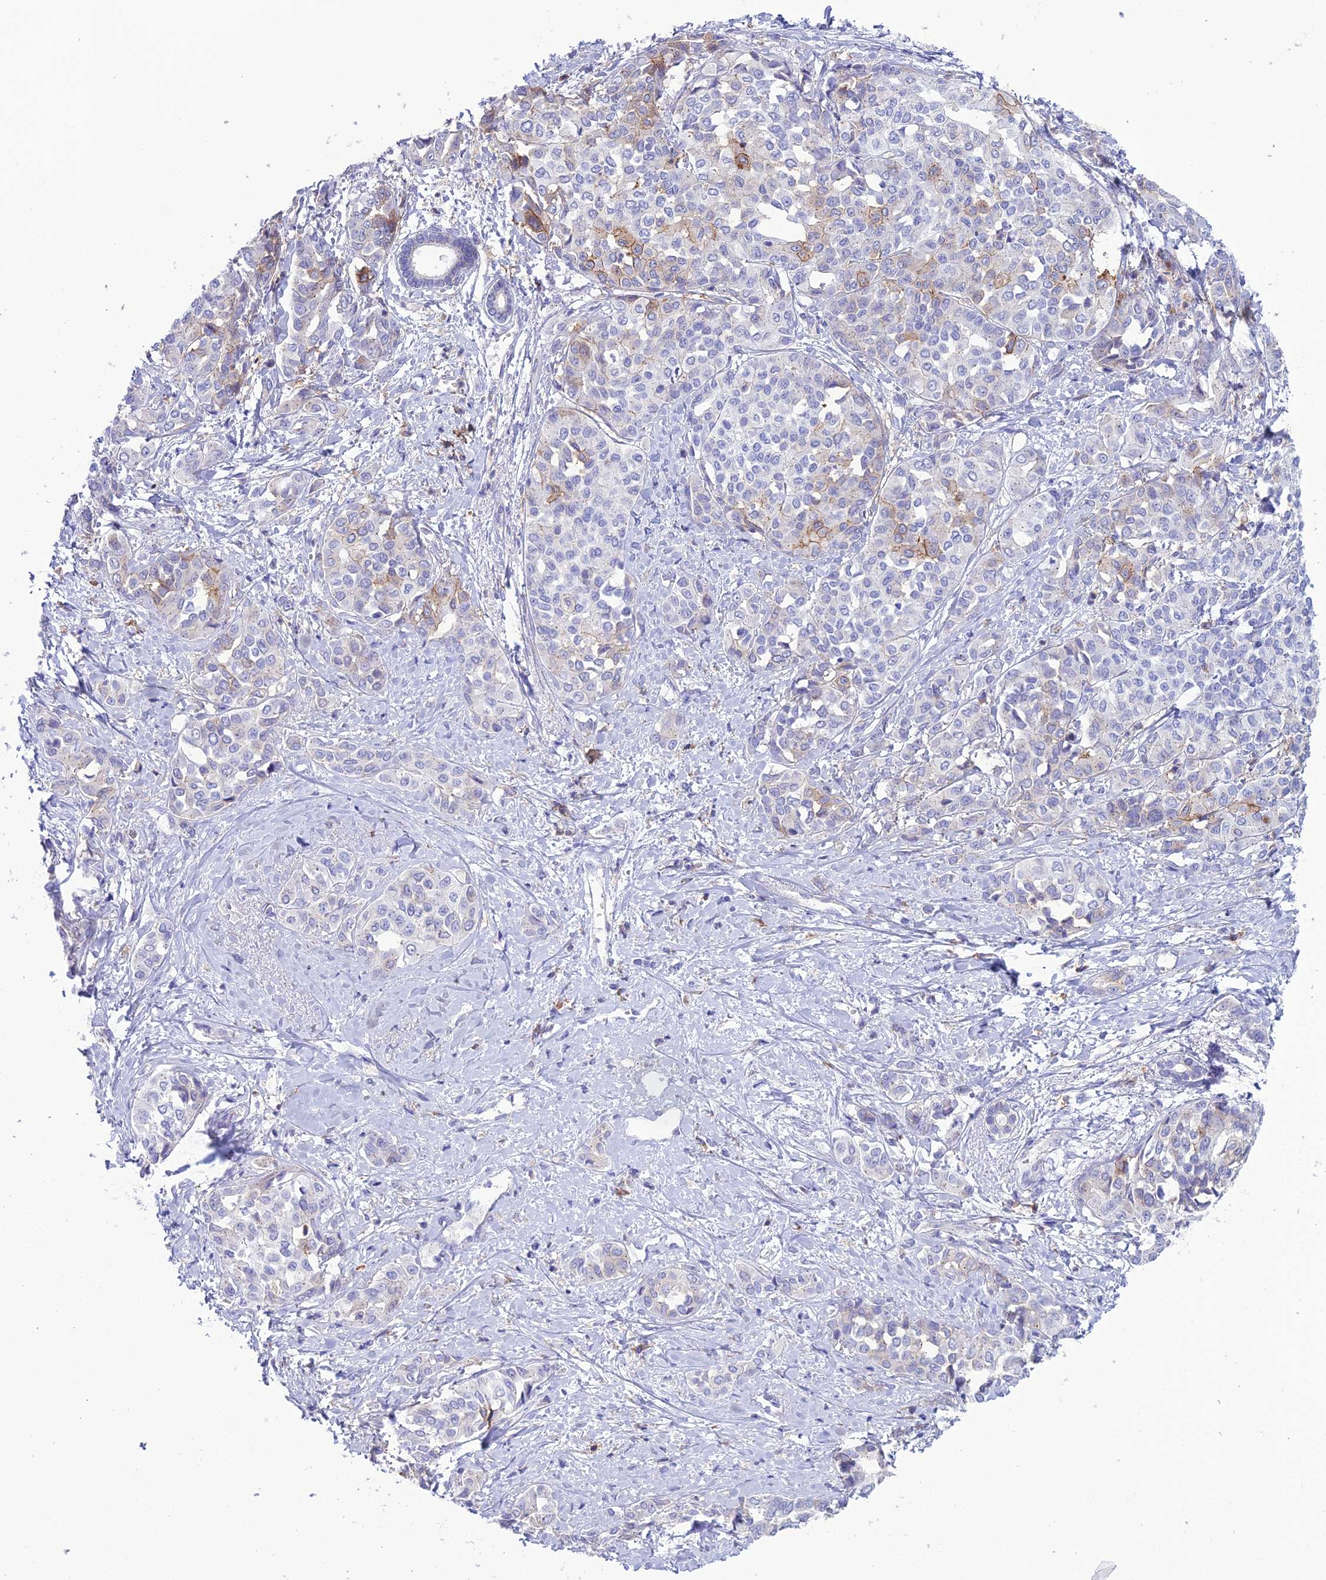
{"staining": {"intensity": "moderate", "quantity": "<25%", "location": "cytoplasmic/membranous"}, "tissue": "liver cancer", "cell_type": "Tumor cells", "image_type": "cancer", "snomed": [{"axis": "morphology", "description": "Cholangiocarcinoma"}, {"axis": "topography", "description": "Liver"}], "caption": "Cholangiocarcinoma (liver) stained with a brown dye shows moderate cytoplasmic/membranous positive staining in about <25% of tumor cells.", "gene": "OR1Q1", "patient": {"sex": "female", "age": 77}}